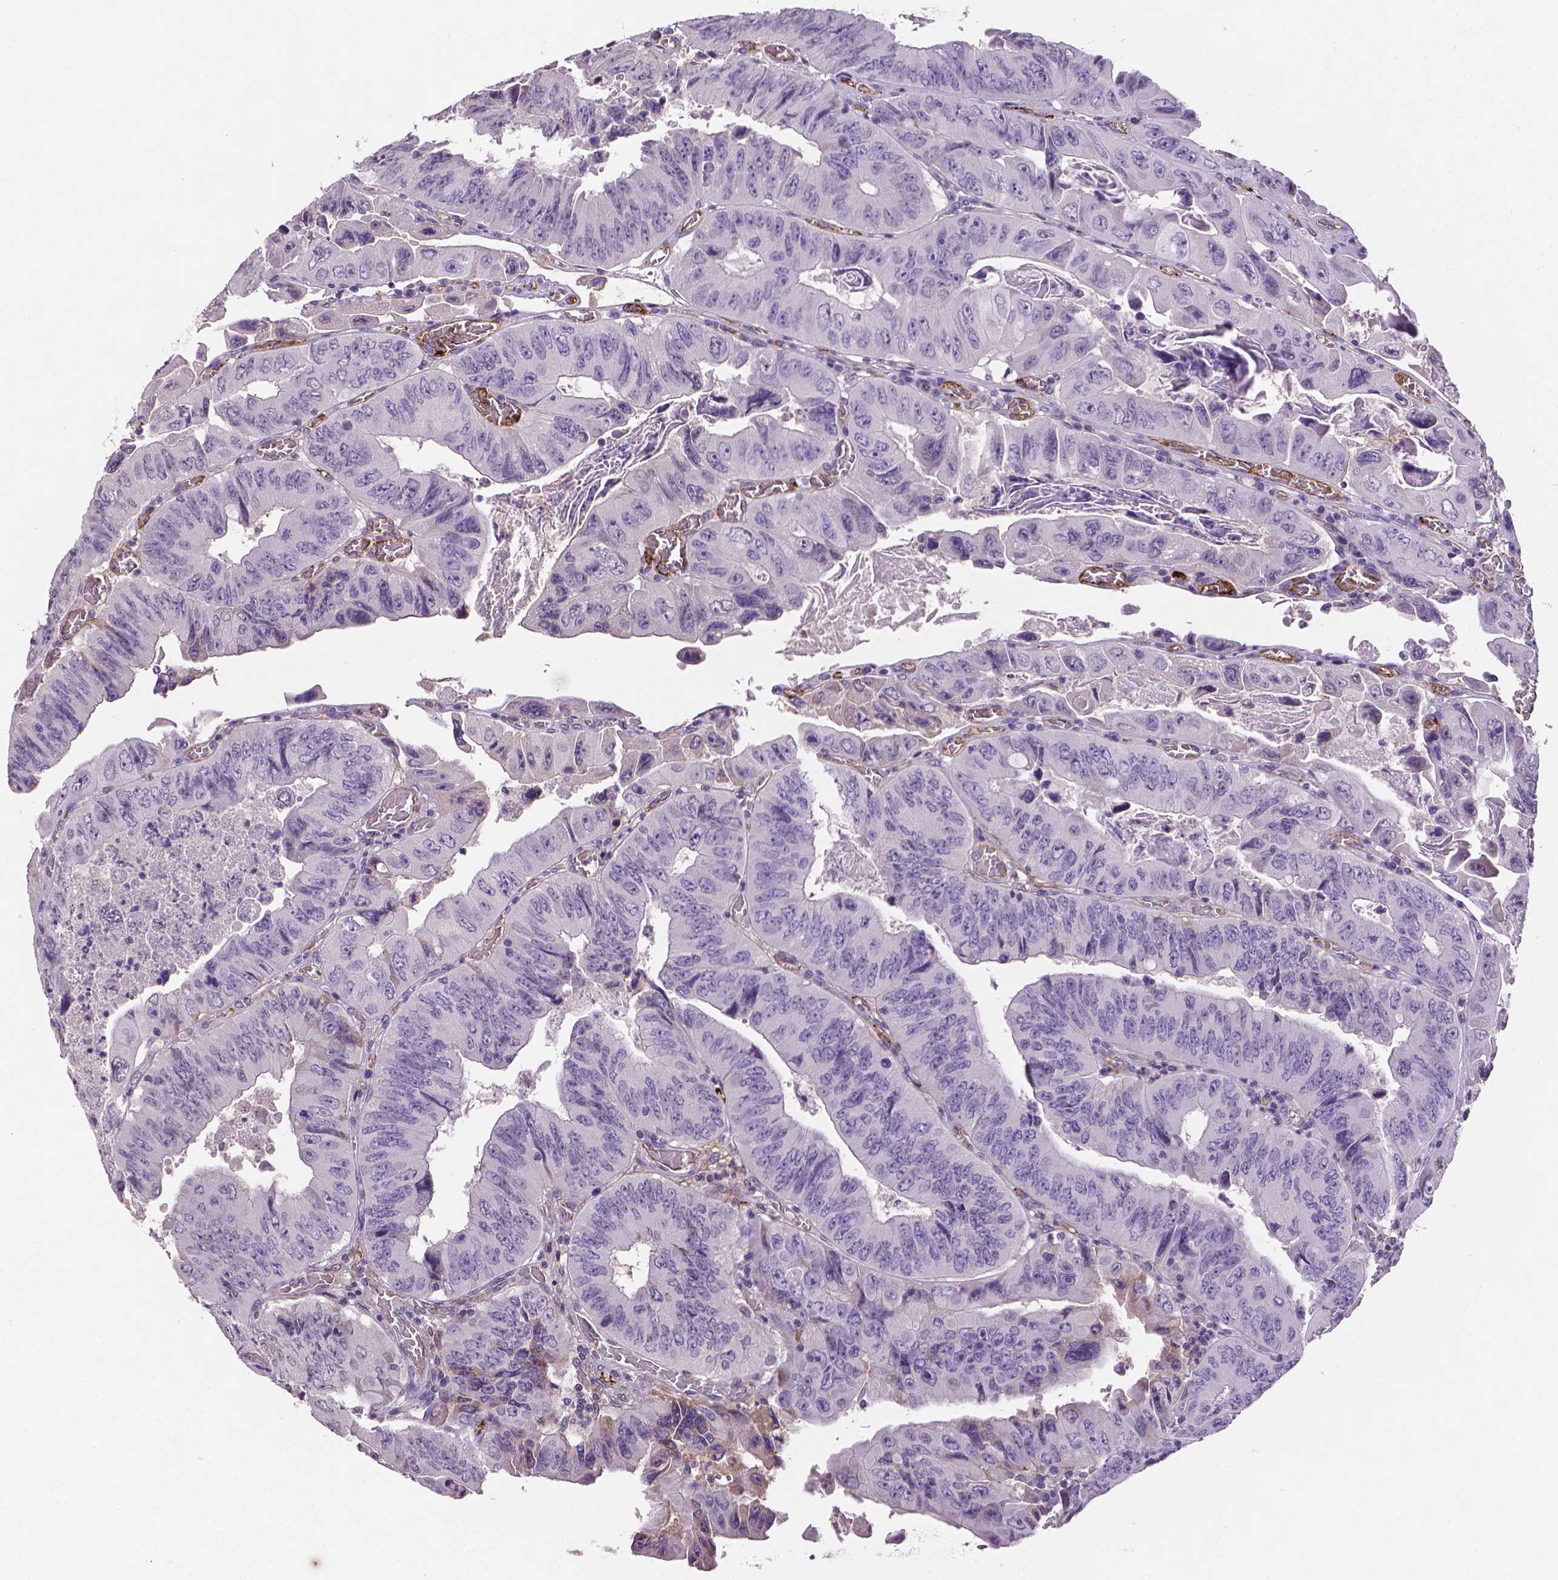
{"staining": {"intensity": "negative", "quantity": "none", "location": "none"}, "tissue": "colorectal cancer", "cell_type": "Tumor cells", "image_type": "cancer", "snomed": [{"axis": "morphology", "description": "Adenocarcinoma, NOS"}, {"axis": "topography", "description": "Colon"}], "caption": "This is an immunohistochemistry (IHC) image of adenocarcinoma (colorectal). There is no expression in tumor cells.", "gene": "APOE", "patient": {"sex": "female", "age": 84}}